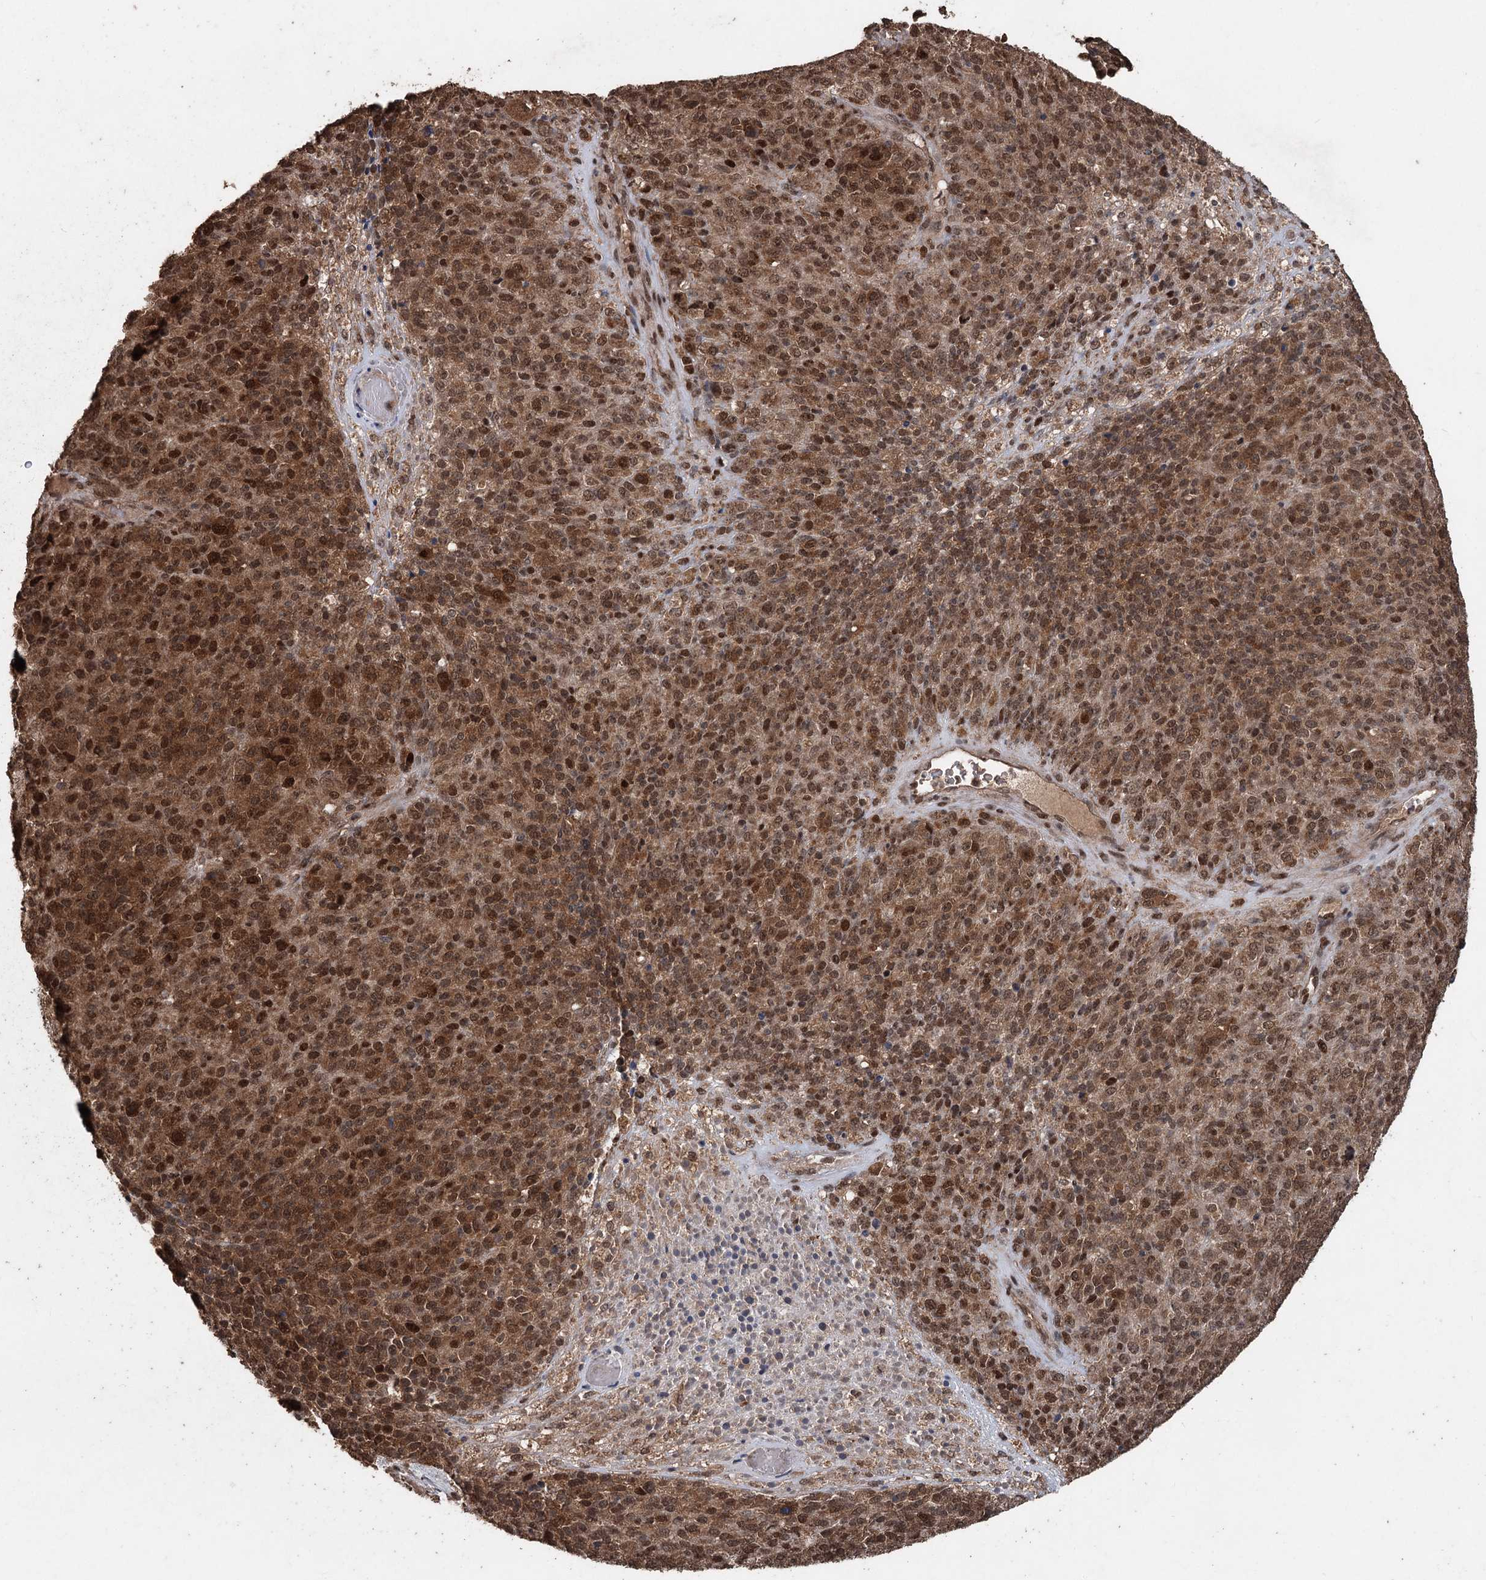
{"staining": {"intensity": "moderate", "quantity": ">75%", "location": "cytoplasmic/membranous,nuclear"}, "tissue": "melanoma", "cell_type": "Tumor cells", "image_type": "cancer", "snomed": [{"axis": "morphology", "description": "Malignant melanoma, Metastatic site"}, {"axis": "topography", "description": "Brain"}], "caption": "Malignant melanoma (metastatic site) stained with DAB immunohistochemistry exhibits medium levels of moderate cytoplasmic/membranous and nuclear staining in about >75% of tumor cells.", "gene": "FBXO7", "patient": {"sex": "female", "age": 56}}